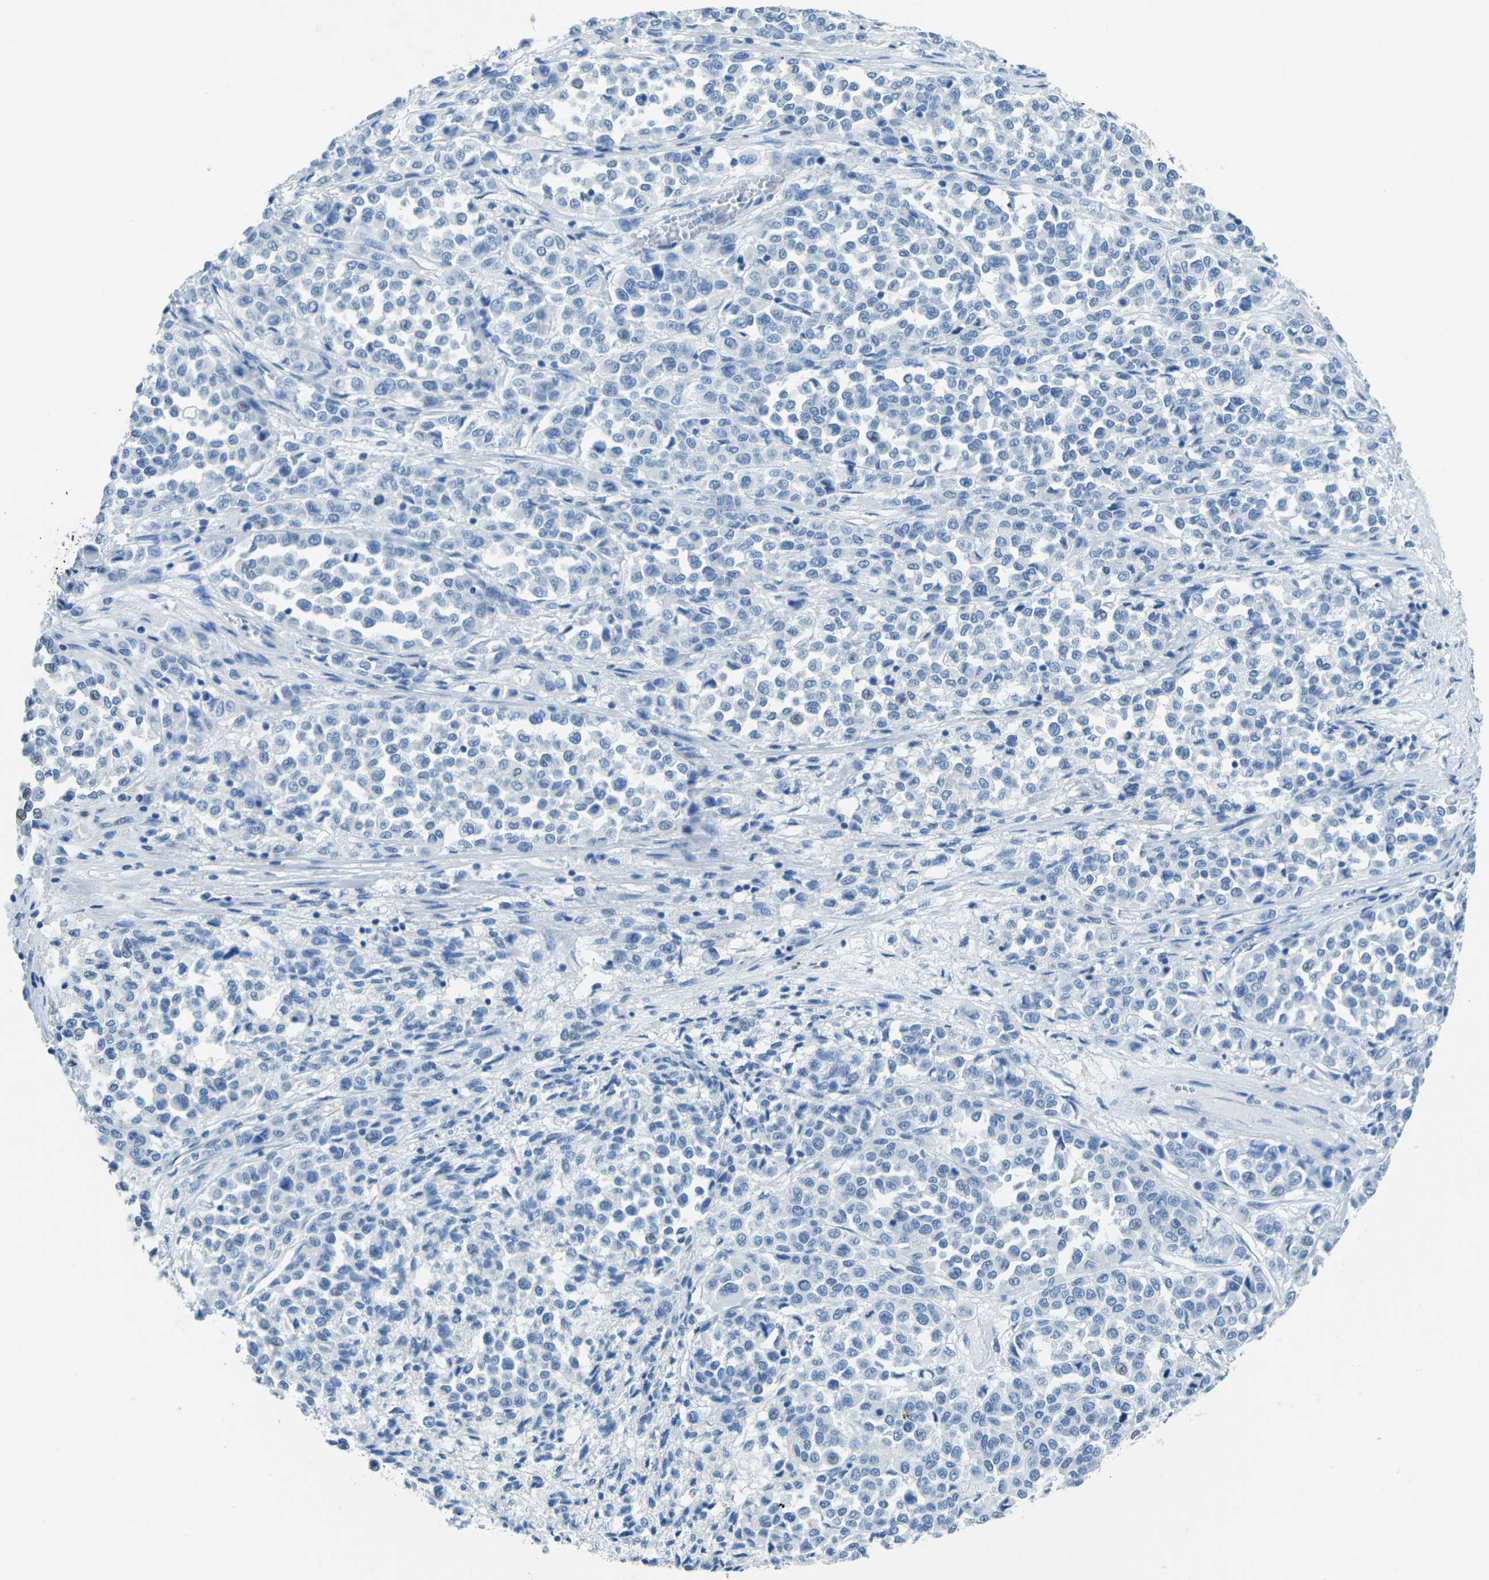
{"staining": {"intensity": "negative", "quantity": "none", "location": "none"}, "tissue": "melanoma", "cell_type": "Tumor cells", "image_type": "cancer", "snomed": [{"axis": "morphology", "description": "Malignant melanoma, Metastatic site"}, {"axis": "topography", "description": "Pancreas"}], "caption": "This is an immunohistochemistry (IHC) micrograph of human malignant melanoma (metastatic site). There is no positivity in tumor cells.", "gene": "MYH8", "patient": {"sex": "female", "age": 30}}